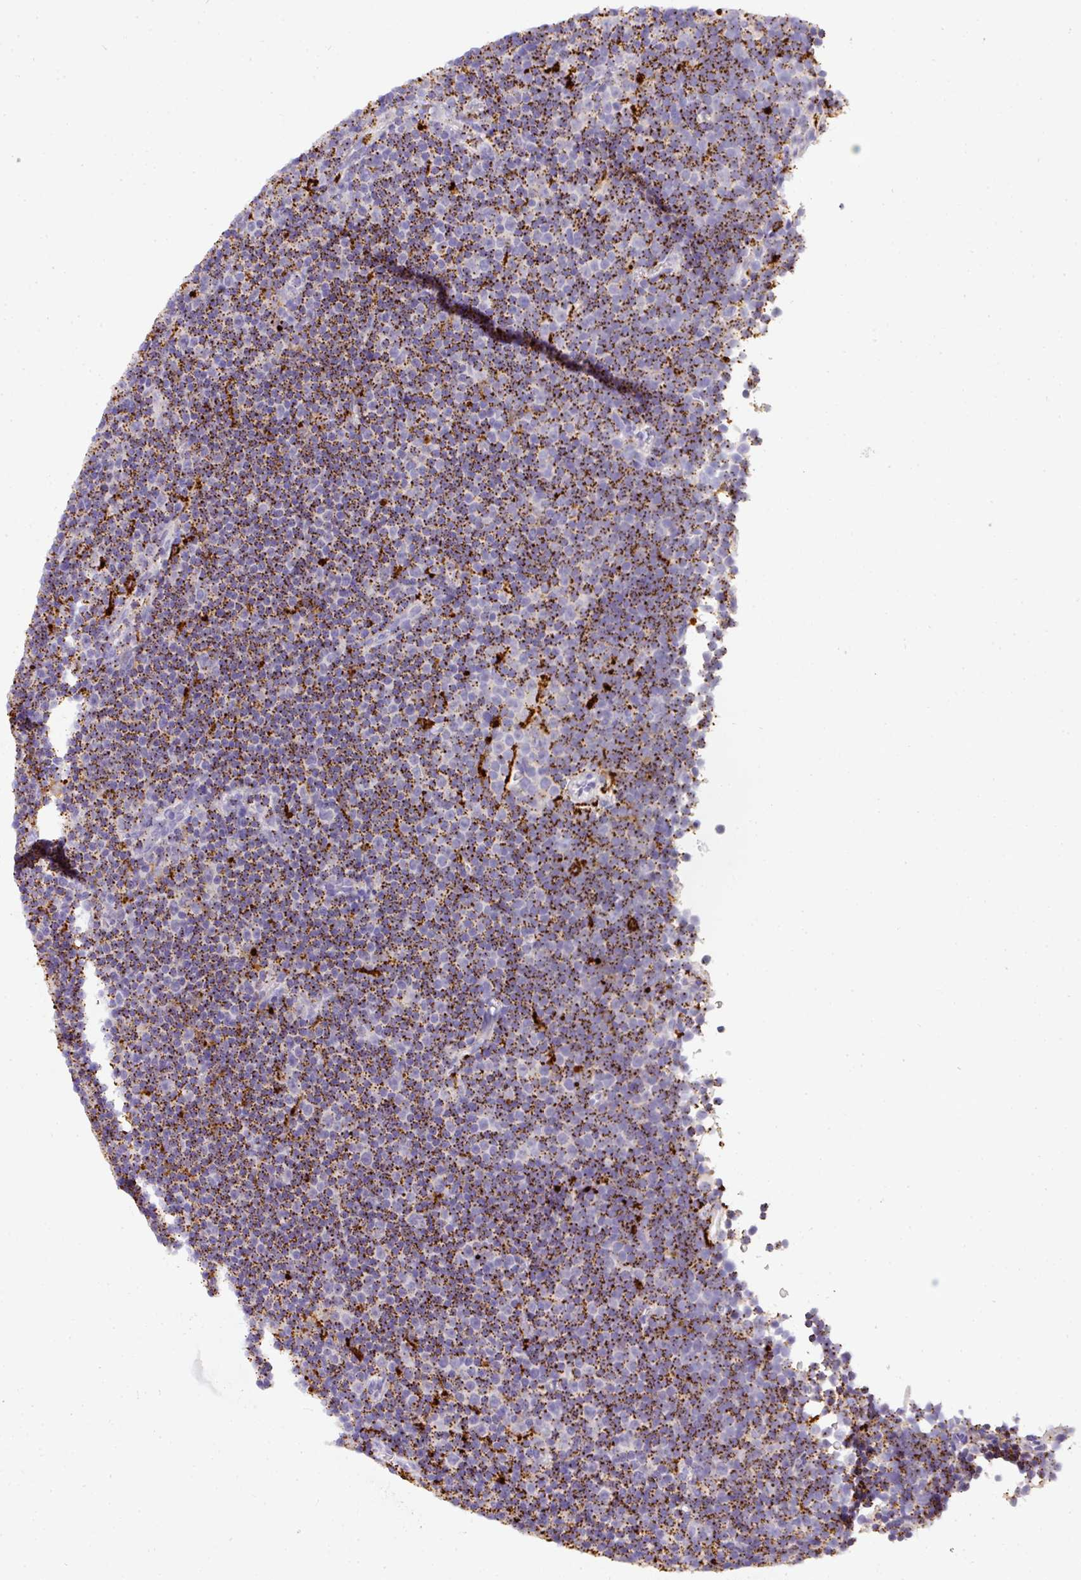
{"staining": {"intensity": "moderate", "quantity": ">75%", "location": "cytoplasmic/membranous"}, "tissue": "lymphoma", "cell_type": "Tumor cells", "image_type": "cancer", "snomed": [{"axis": "morphology", "description": "Malignant lymphoma, non-Hodgkin's type, Low grade"}, {"axis": "topography", "description": "Lymph node"}], "caption": "Immunohistochemical staining of human lymphoma reveals moderate cytoplasmic/membranous protein expression in approximately >75% of tumor cells. The protein of interest is shown in brown color, while the nuclei are stained blue.", "gene": "MMACHC", "patient": {"sex": "female", "age": 67}}